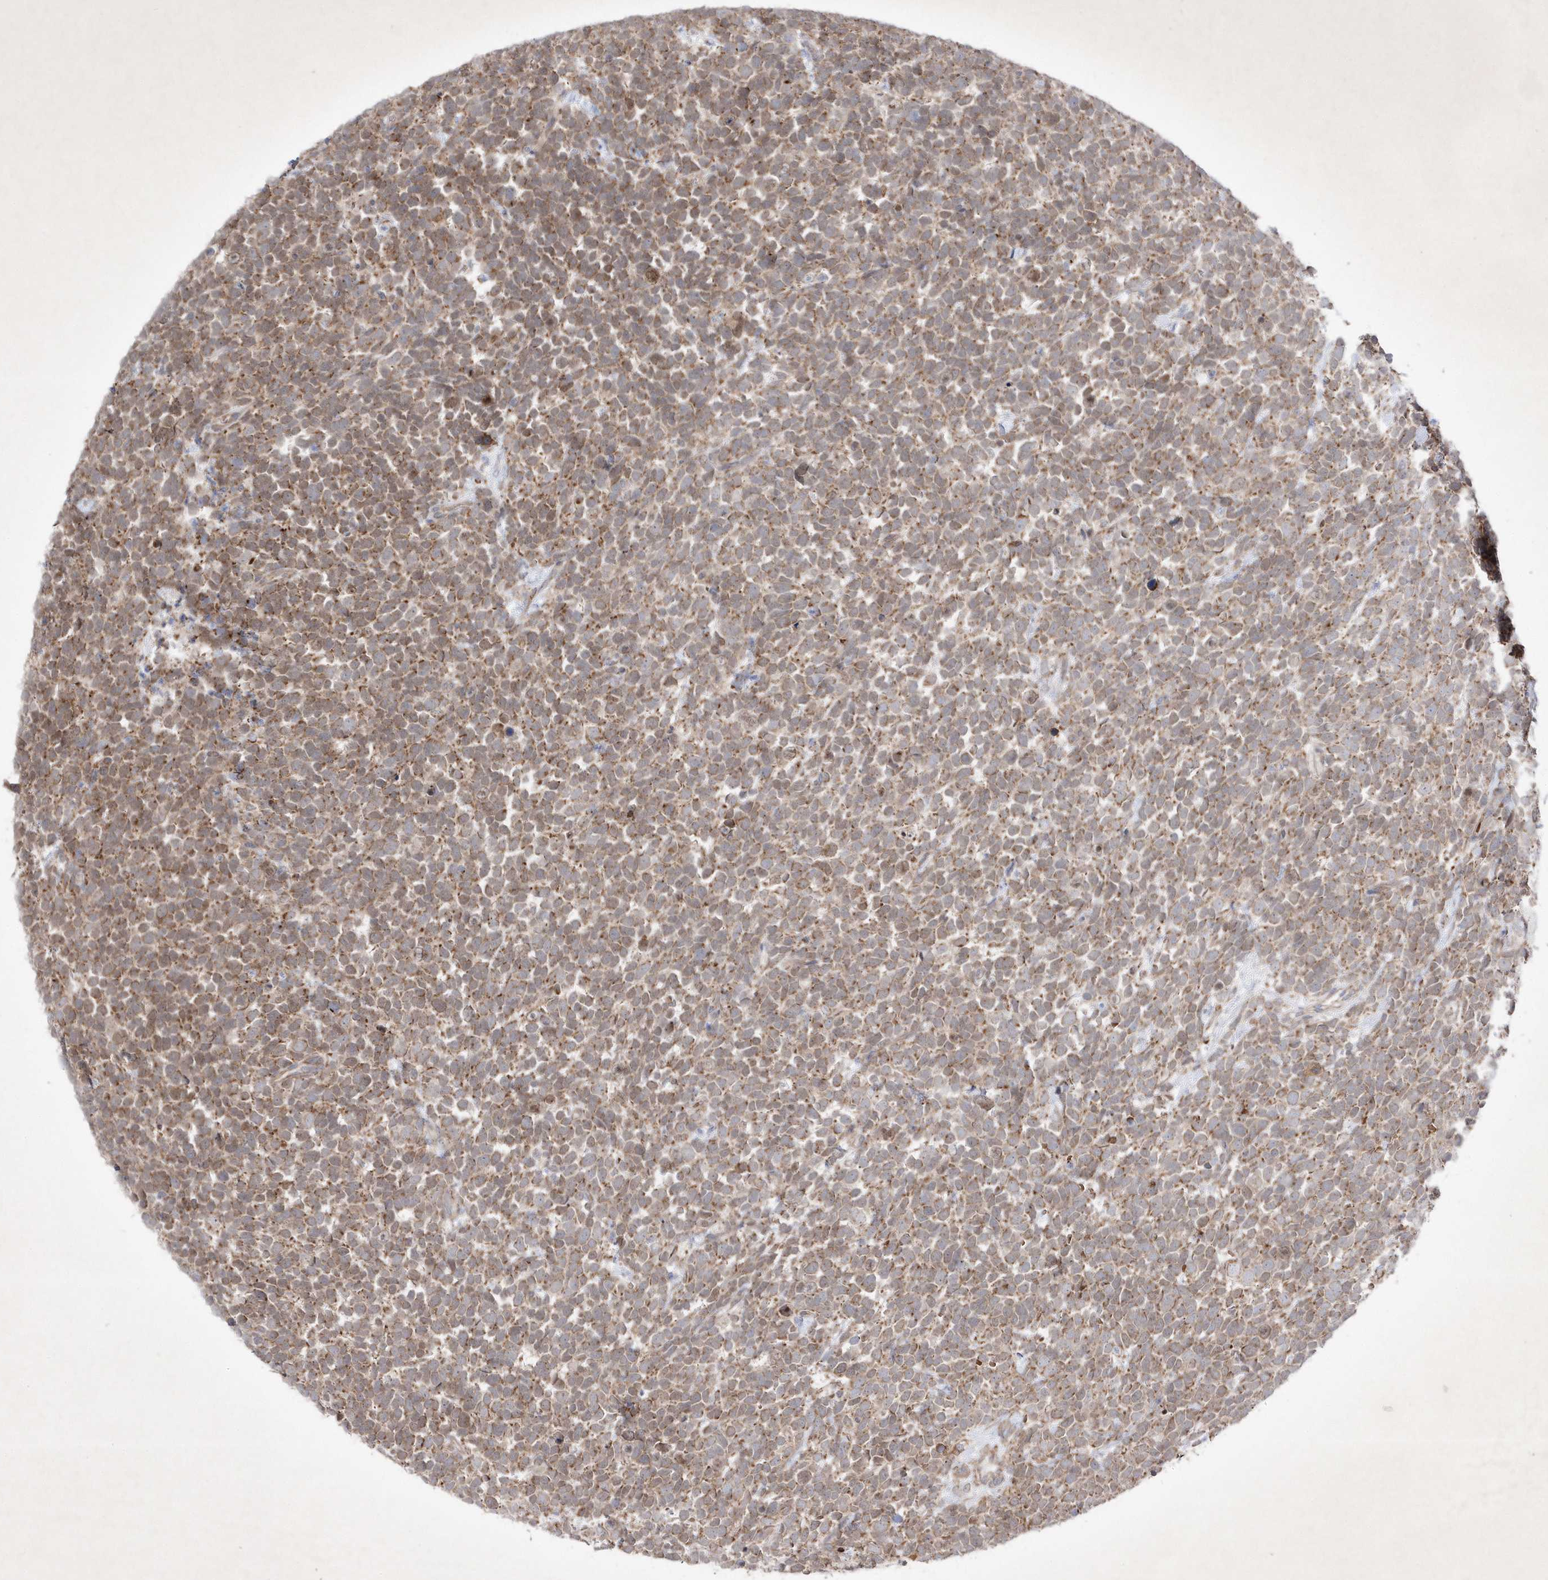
{"staining": {"intensity": "moderate", "quantity": ">75%", "location": "cytoplasmic/membranous"}, "tissue": "urothelial cancer", "cell_type": "Tumor cells", "image_type": "cancer", "snomed": [{"axis": "morphology", "description": "Urothelial carcinoma, High grade"}, {"axis": "topography", "description": "Urinary bladder"}], "caption": "Moderate cytoplasmic/membranous staining for a protein is identified in approximately >75% of tumor cells of high-grade urothelial carcinoma using immunohistochemistry.", "gene": "OPA1", "patient": {"sex": "female", "age": 82}}